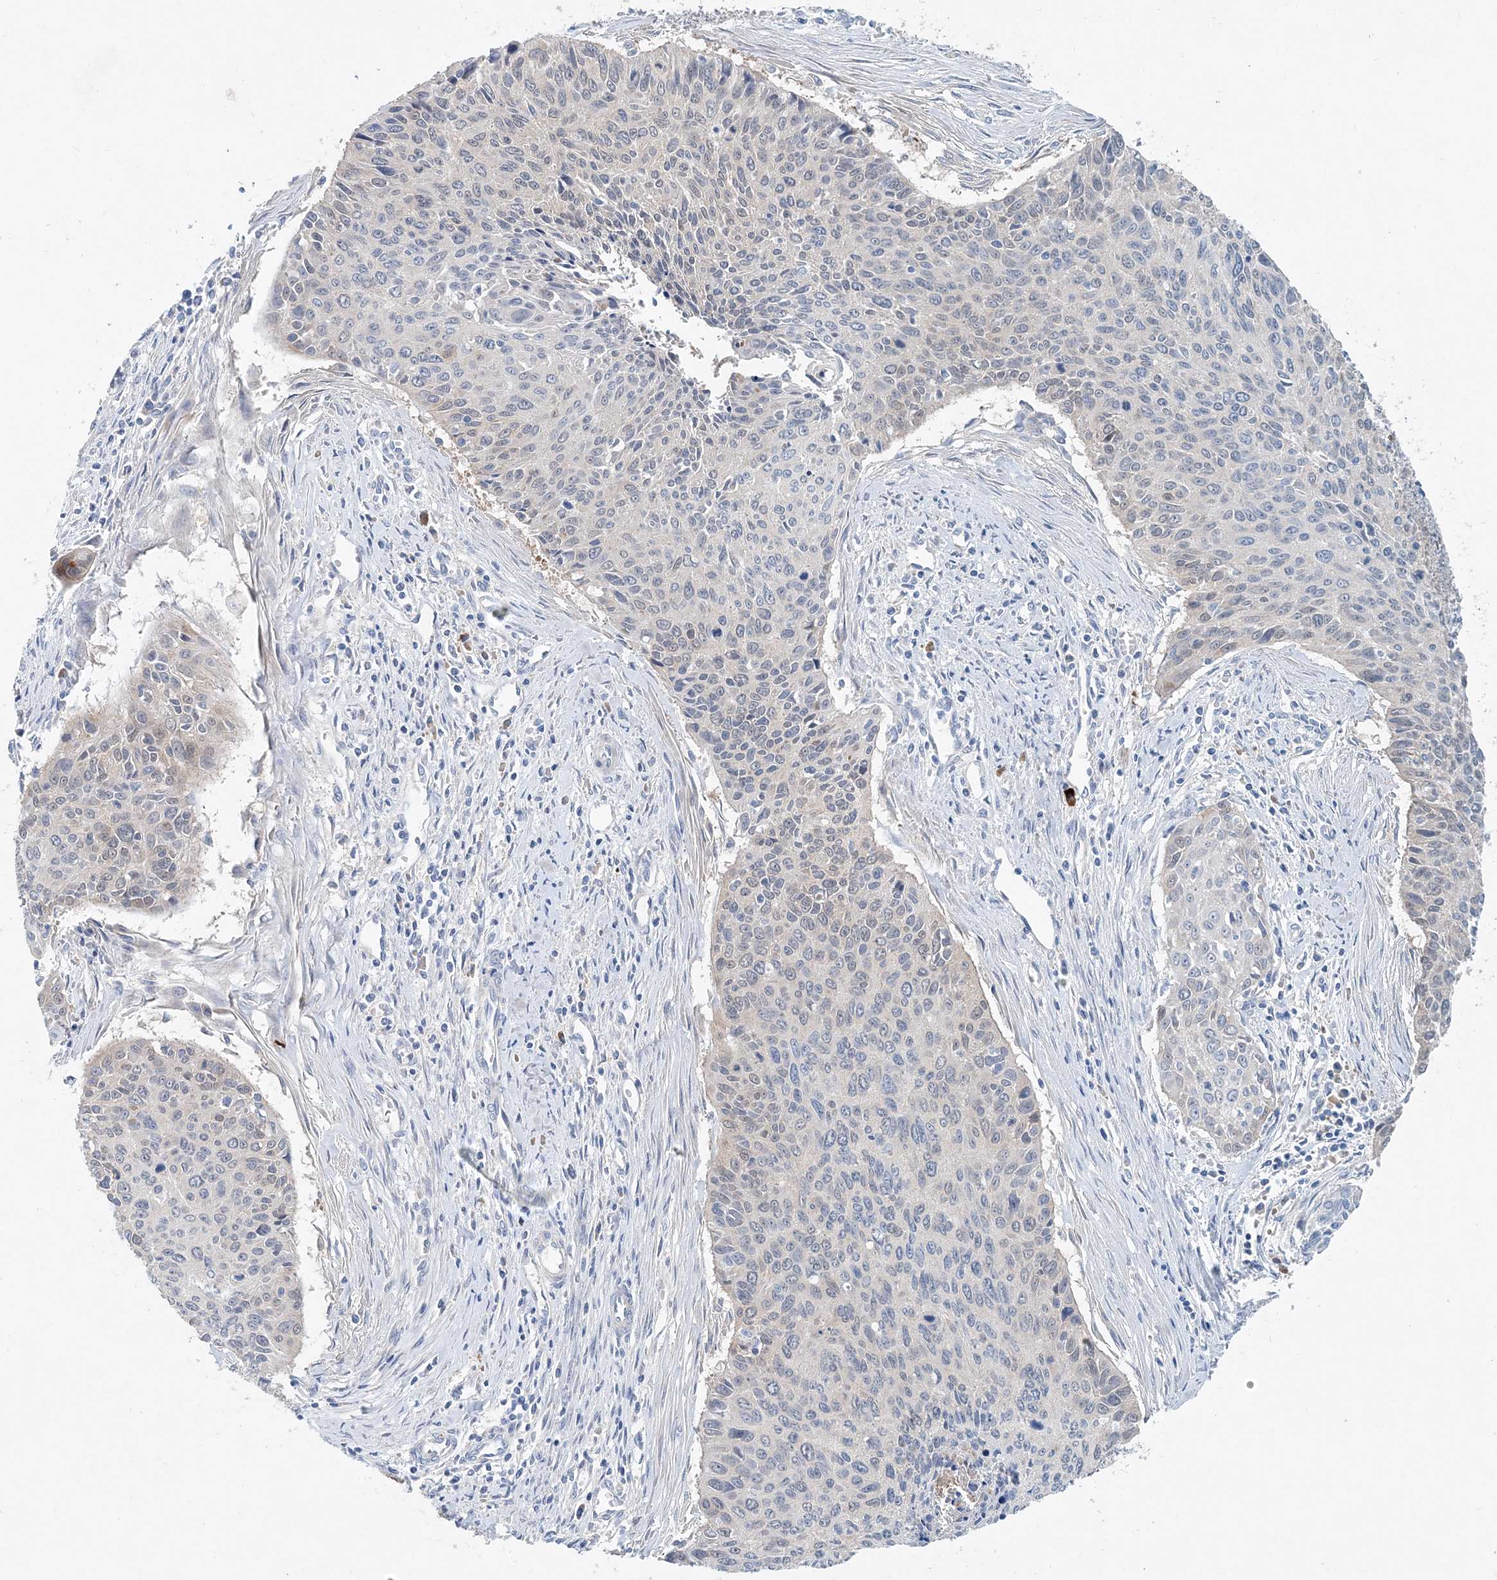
{"staining": {"intensity": "weak", "quantity": "<25%", "location": "nuclear"}, "tissue": "cervical cancer", "cell_type": "Tumor cells", "image_type": "cancer", "snomed": [{"axis": "morphology", "description": "Squamous cell carcinoma, NOS"}, {"axis": "topography", "description": "Cervix"}], "caption": "This is an IHC photomicrograph of human cervical cancer. There is no expression in tumor cells.", "gene": "PFN2", "patient": {"sex": "female", "age": 55}}